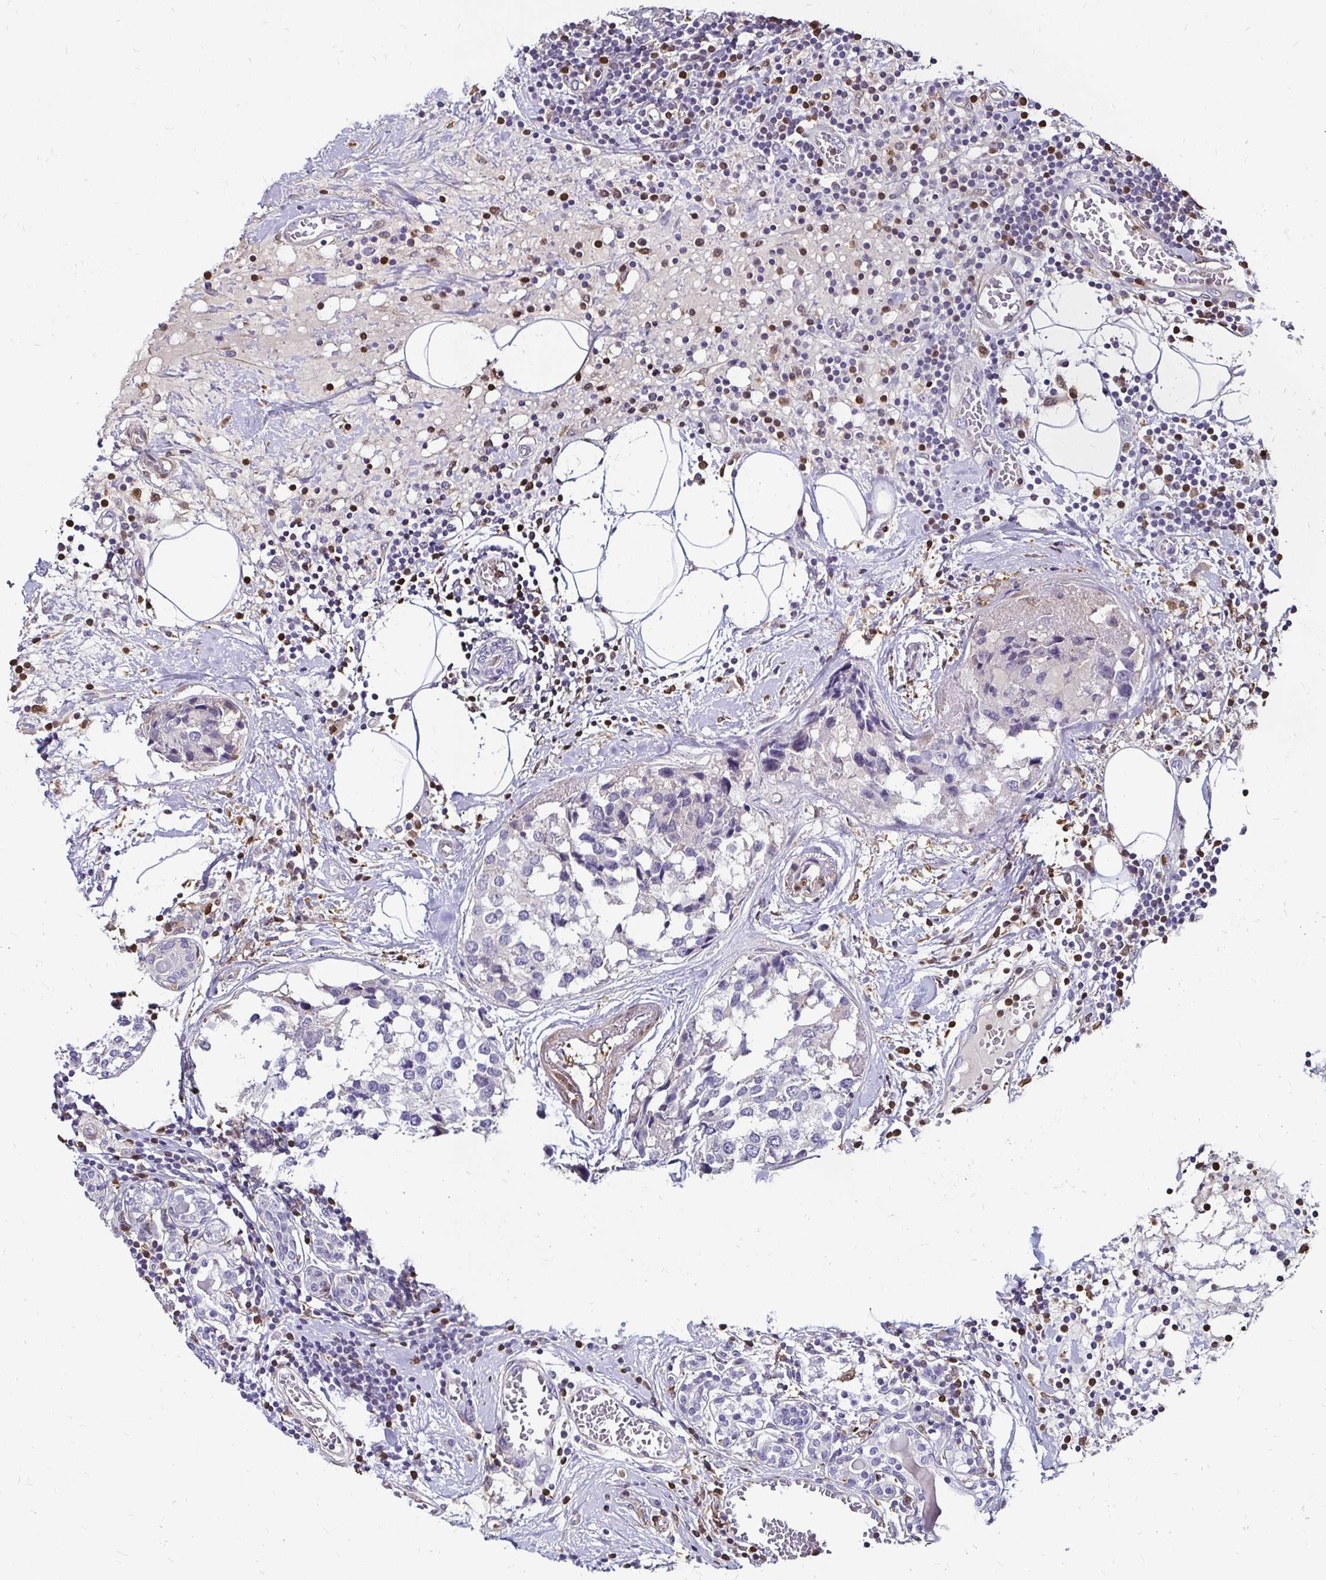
{"staining": {"intensity": "negative", "quantity": "none", "location": "none"}, "tissue": "breast cancer", "cell_type": "Tumor cells", "image_type": "cancer", "snomed": [{"axis": "morphology", "description": "Lobular carcinoma"}, {"axis": "topography", "description": "Breast"}], "caption": "High magnification brightfield microscopy of breast cancer stained with DAB (3,3'-diaminobenzidine) (brown) and counterstained with hematoxylin (blue): tumor cells show no significant expression. (DAB IHC visualized using brightfield microscopy, high magnification).", "gene": "ZFP1", "patient": {"sex": "female", "age": 59}}